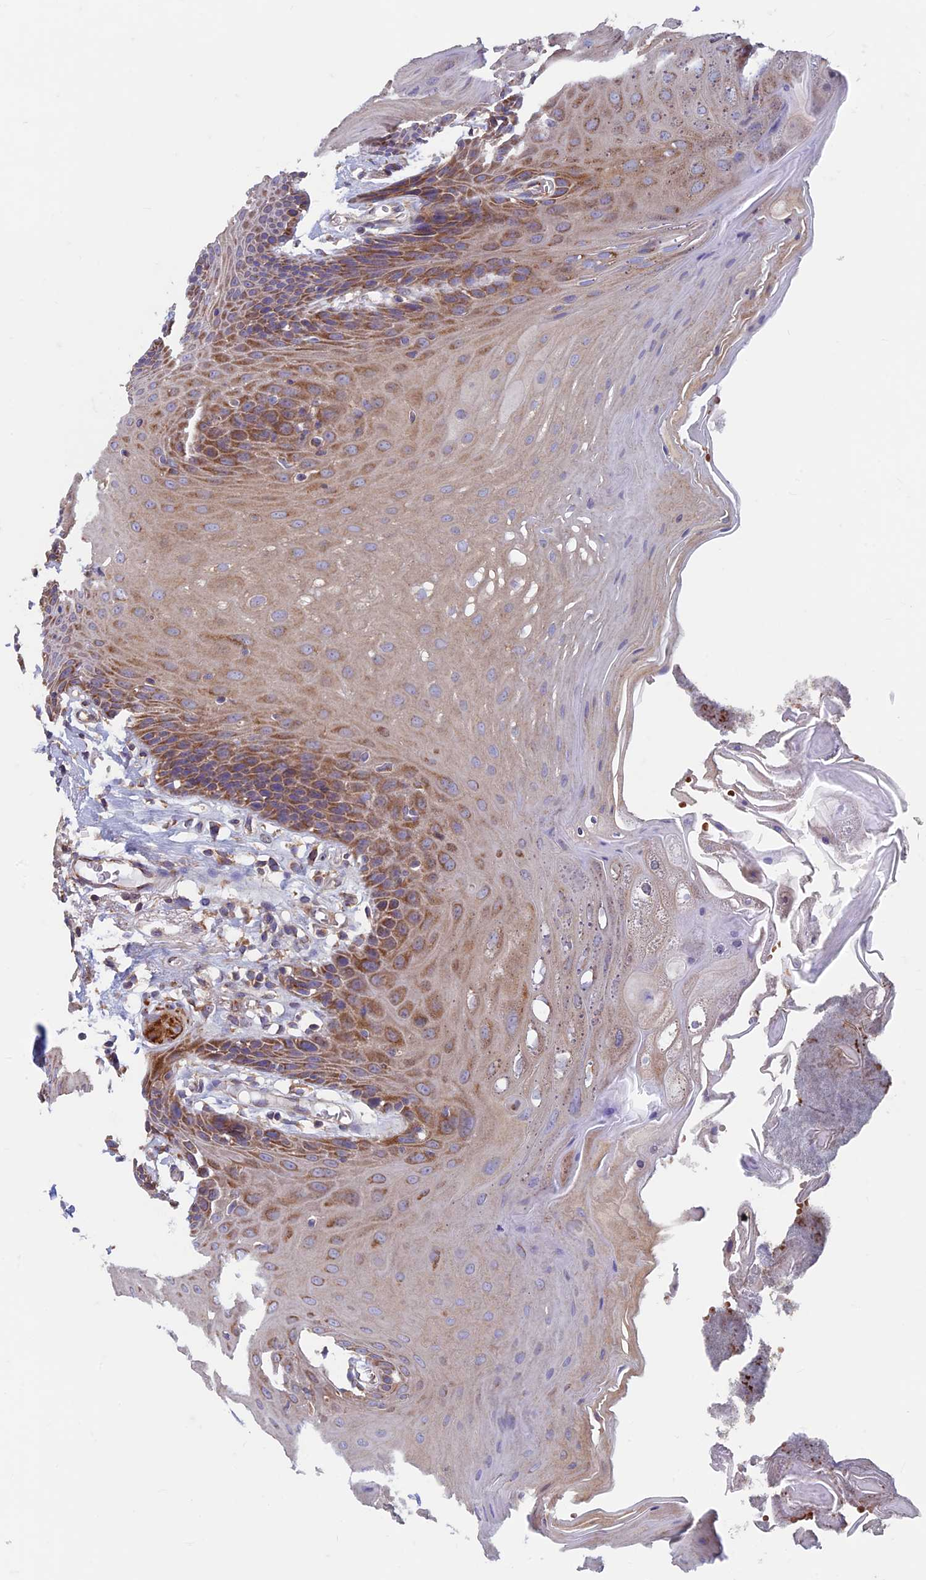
{"staining": {"intensity": "moderate", "quantity": "25%-75%", "location": "cytoplasmic/membranous"}, "tissue": "oral mucosa", "cell_type": "Squamous epithelial cells", "image_type": "normal", "snomed": [{"axis": "morphology", "description": "Normal tissue, NOS"}, {"axis": "morphology", "description": "Squamous cell carcinoma, NOS"}, {"axis": "topography", "description": "Skeletal muscle"}, {"axis": "topography", "description": "Oral tissue"}, {"axis": "topography", "description": "Salivary gland"}, {"axis": "topography", "description": "Head-Neck"}], "caption": "Human oral mucosa stained with a brown dye shows moderate cytoplasmic/membranous positive staining in approximately 25%-75% of squamous epithelial cells.", "gene": "DNM1L", "patient": {"sex": "male", "age": 54}}